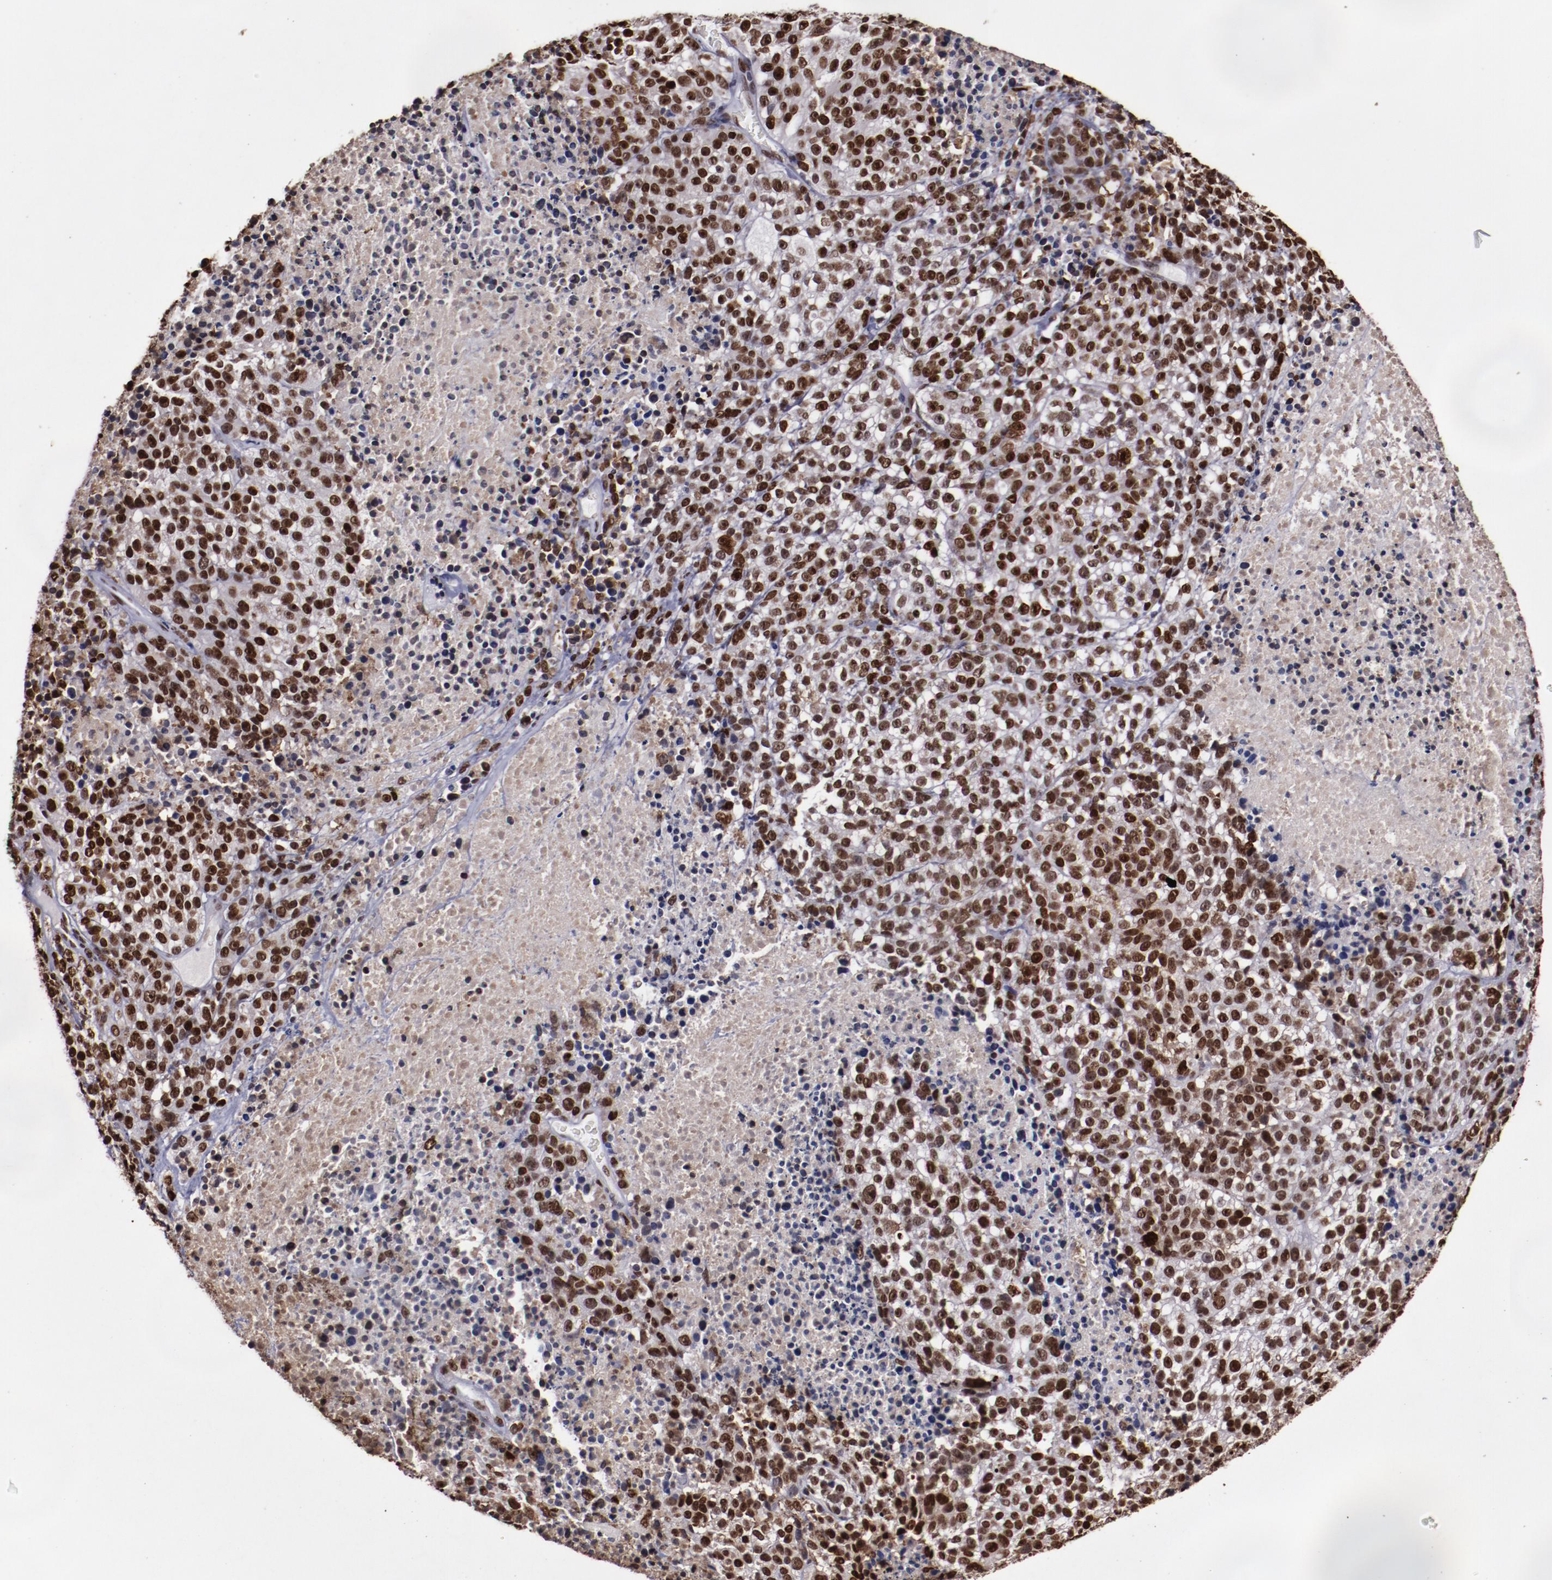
{"staining": {"intensity": "moderate", "quantity": ">75%", "location": "nuclear"}, "tissue": "melanoma", "cell_type": "Tumor cells", "image_type": "cancer", "snomed": [{"axis": "morphology", "description": "Malignant melanoma, Metastatic site"}, {"axis": "topography", "description": "Cerebral cortex"}], "caption": "Protein expression analysis of human malignant melanoma (metastatic site) reveals moderate nuclear staining in about >75% of tumor cells. The staining is performed using DAB (3,3'-diaminobenzidine) brown chromogen to label protein expression. The nuclei are counter-stained blue using hematoxylin.", "gene": "APEX1", "patient": {"sex": "female", "age": 52}}